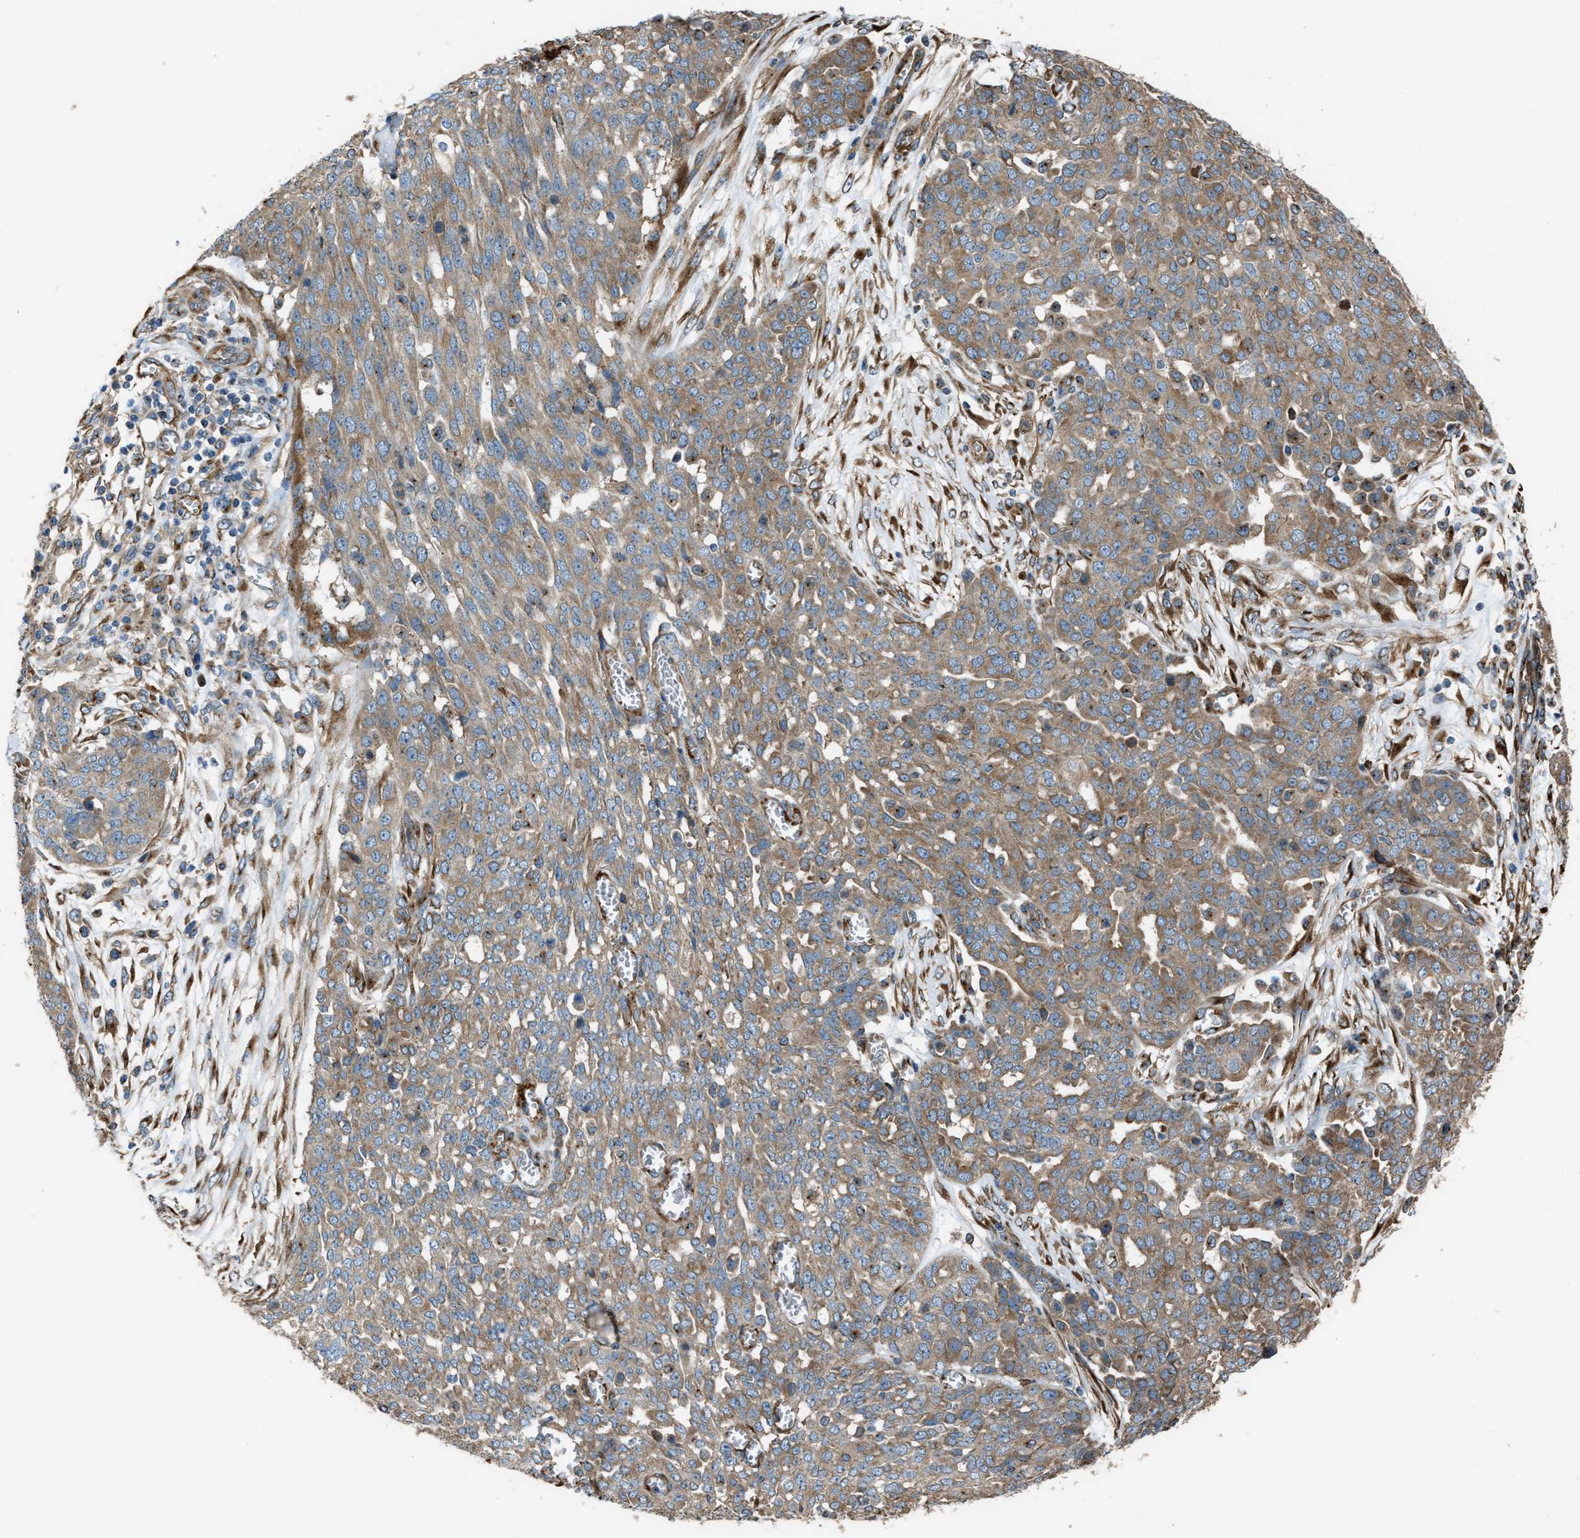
{"staining": {"intensity": "moderate", "quantity": ">75%", "location": "cytoplasmic/membranous"}, "tissue": "ovarian cancer", "cell_type": "Tumor cells", "image_type": "cancer", "snomed": [{"axis": "morphology", "description": "Cystadenocarcinoma, serous, NOS"}, {"axis": "topography", "description": "Soft tissue"}, {"axis": "topography", "description": "Ovary"}], "caption": "Ovarian cancer stained for a protein (brown) demonstrates moderate cytoplasmic/membranous positive positivity in about >75% of tumor cells.", "gene": "TRPC1", "patient": {"sex": "female", "age": 57}}